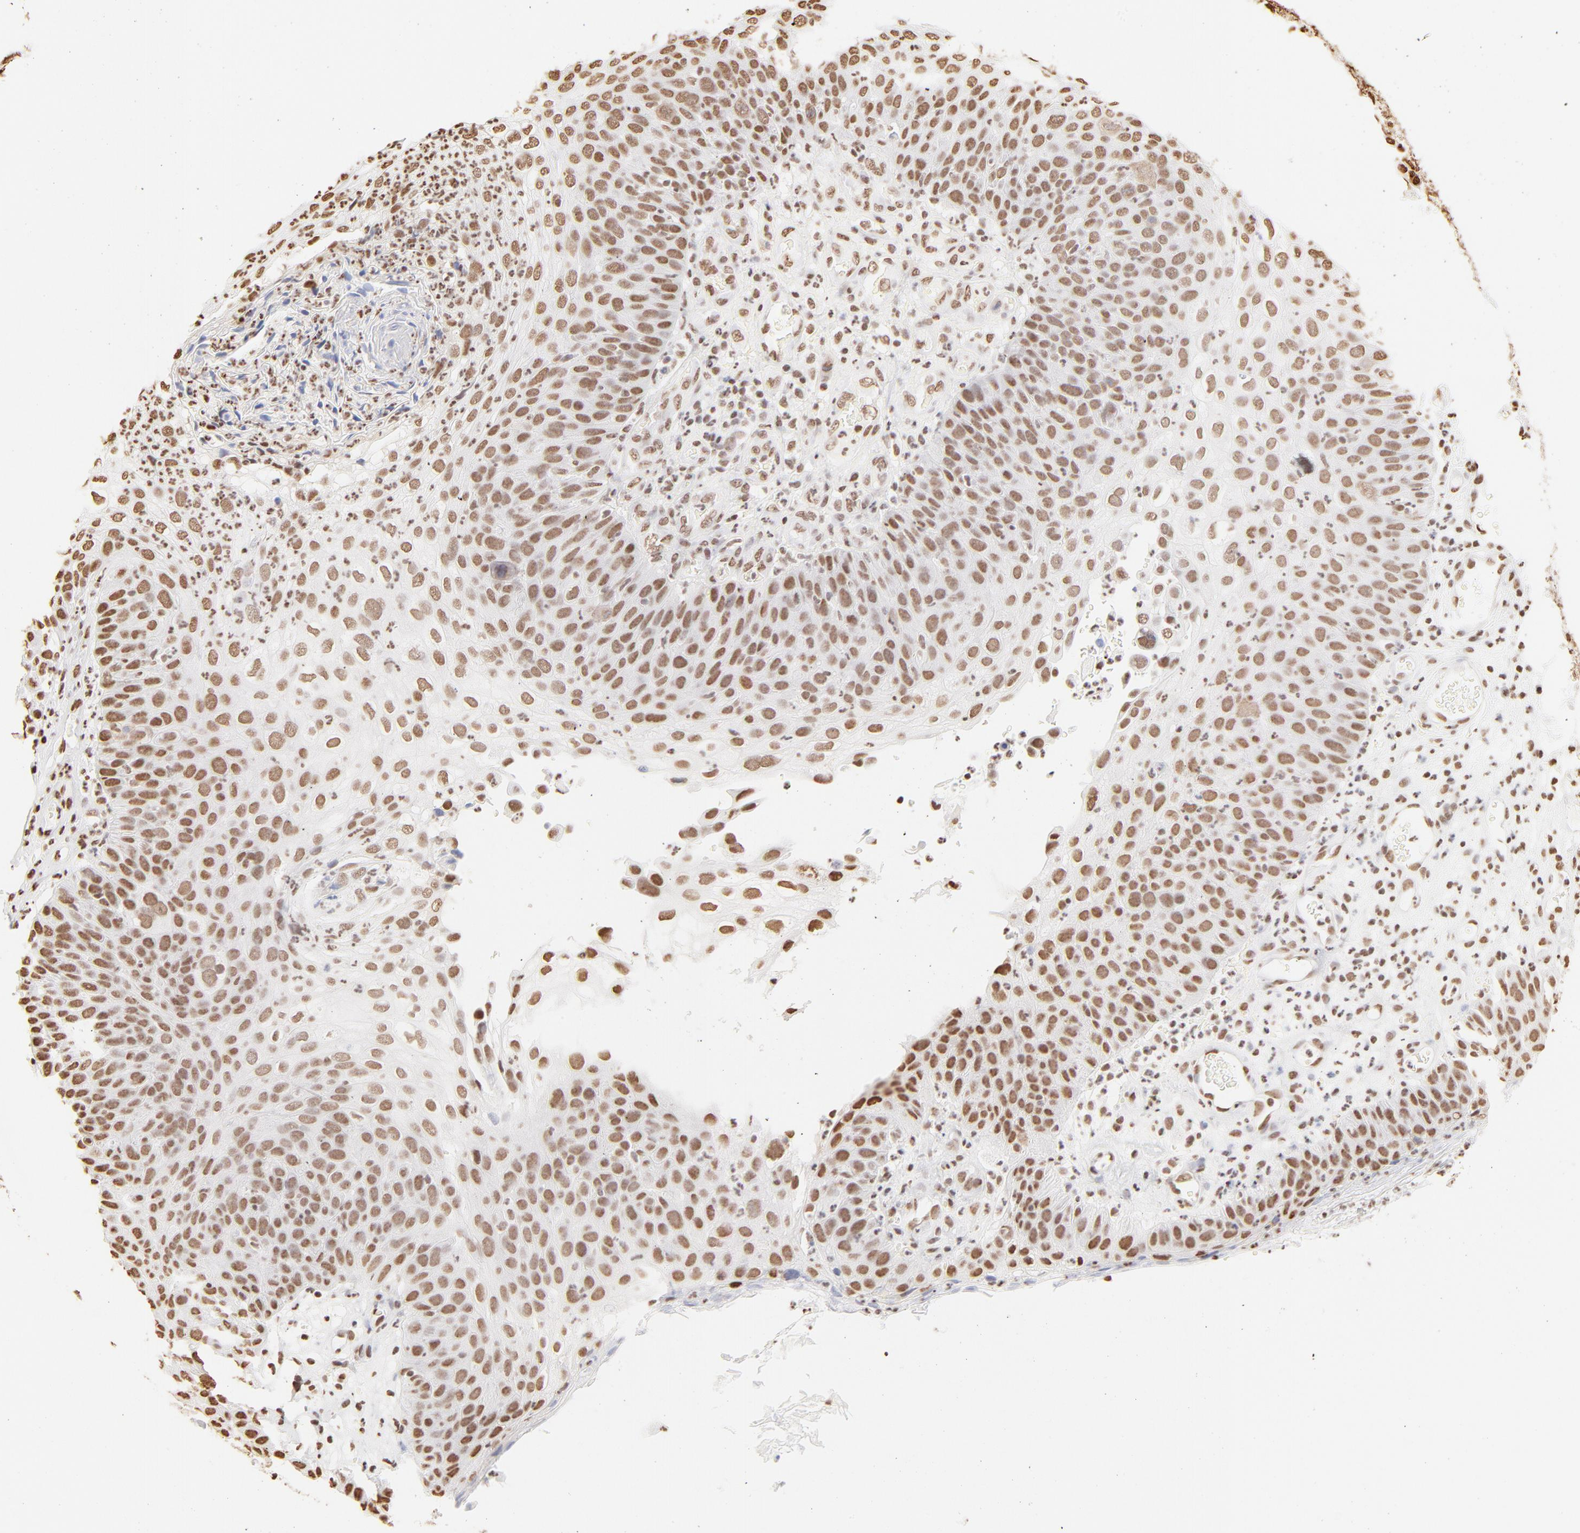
{"staining": {"intensity": "moderate", "quantity": ">75%", "location": "nuclear"}, "tissue": "skin cancer", "cell_type": "Tumor cells", "image_type": "cancer", "snomed": [{"axis": "morphology", "description": "Squamous cell carcinoma, NOS"}, {"axis": "topography", "description": "Skin"}], "caption": "The histopathology image displays staining of skin cancer, revealing moderate nuclear protein positivity (brown color) within tumor cells. Using DAB (3,3'-diaminobenzidine) (brown) and hematoxylin (blue) stains, captured at high magnification using brightfield microscopy.", "gene": "ZNF540", "patient": {"sex": "male", "age": 87}}